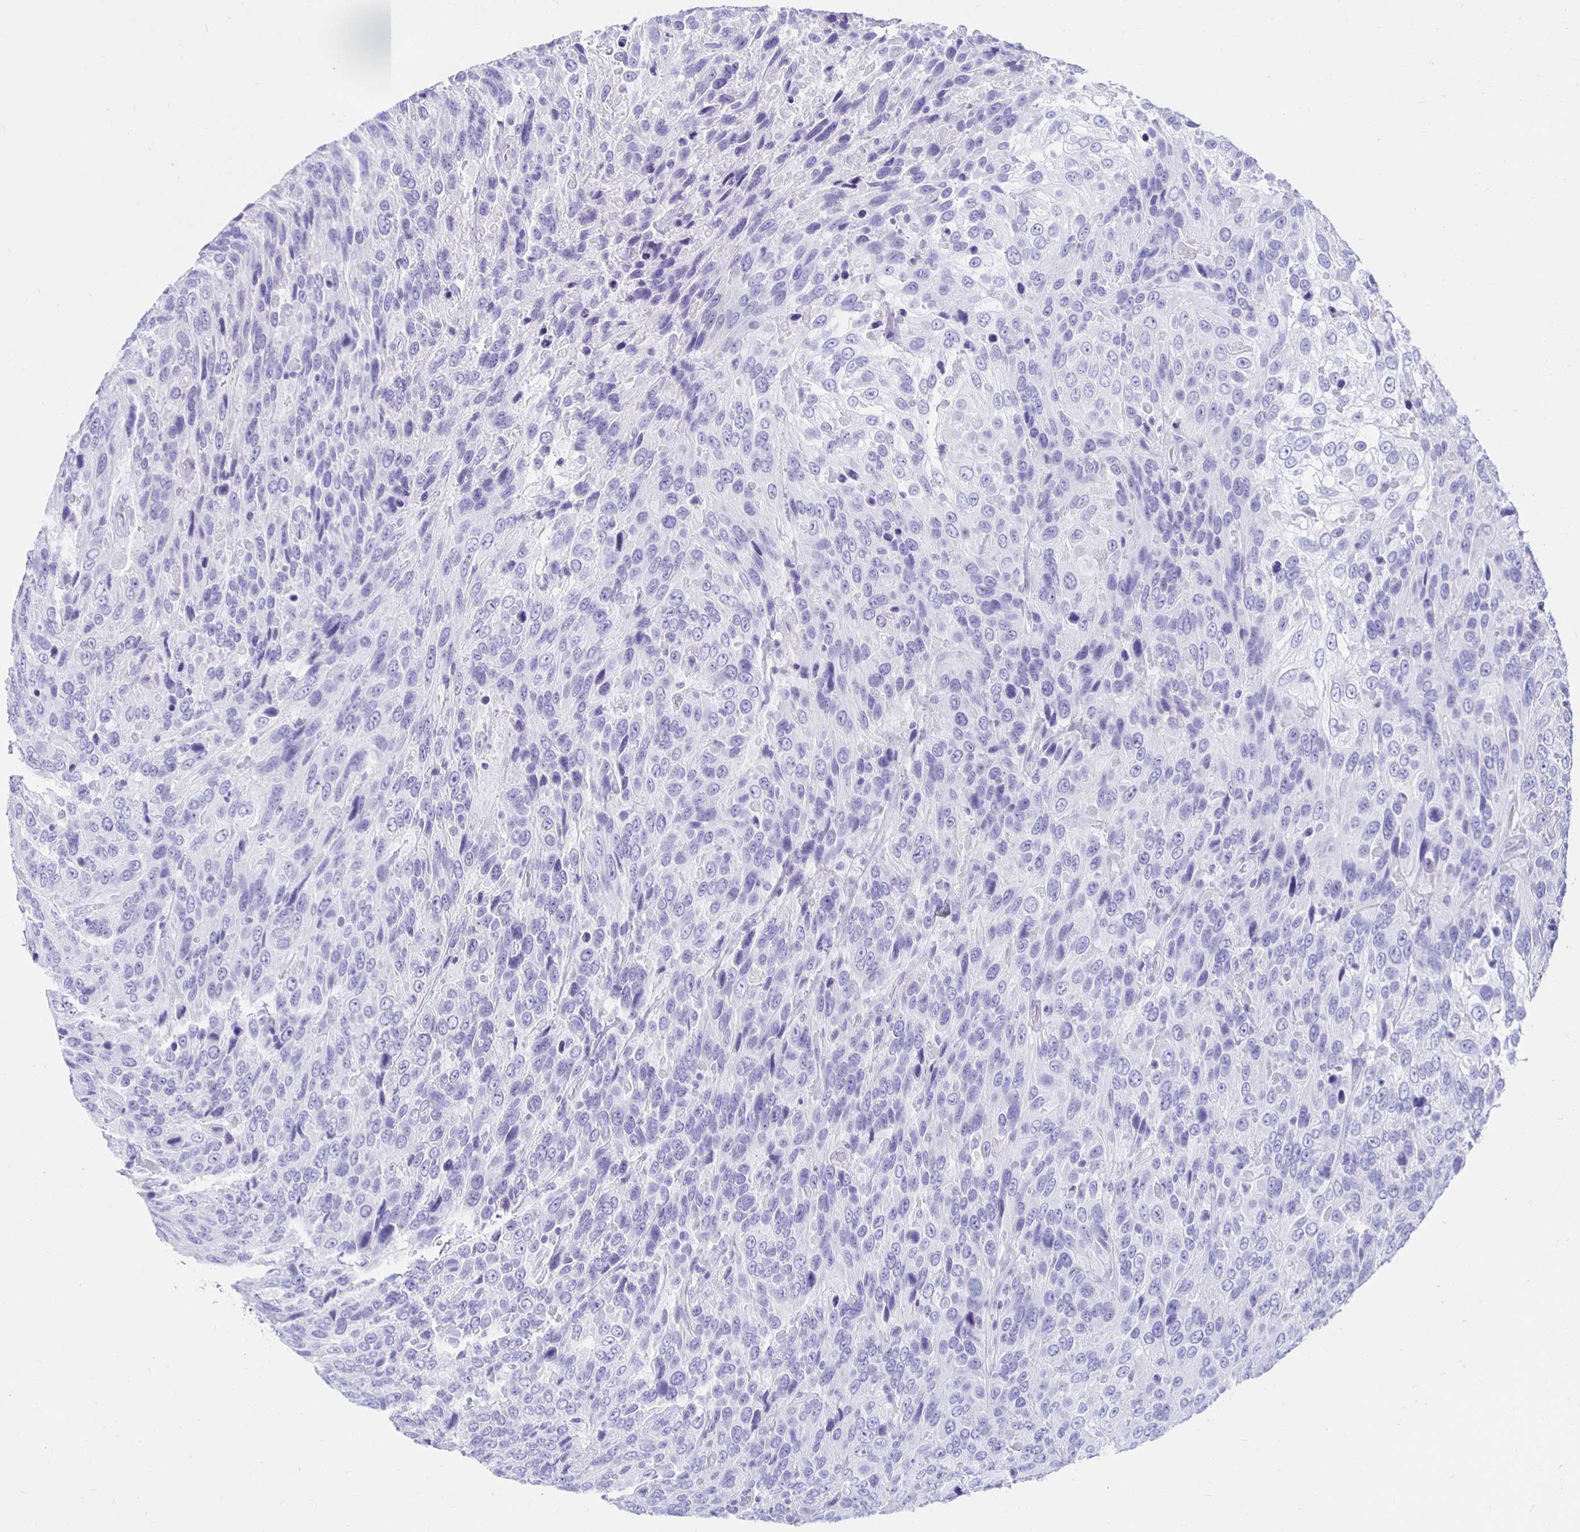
{"staining": {"intensity": "negative", "quantity": "none", "location": "none"}, "tissue": "urothelial cancer", "cell_type": "Tumor cells", "image_type": "cancer", "snomed": [{"axis": "morphology", "description": "Urothelial carcinoma, High grade"}, {"axis": "topography", "description": "Urinary bladder"}], "caption": "Tumor cells are negative for protein expression in human urothelial carcinoma (high-grade). The staining was performed using DAB (3,3'-diaminobenzidine) to visualize the protein expression in brown, while the nuclei were stained in blue with hematoxylin (Magnification: 20x).", "gene": "UMOD", "patient": {"sex": "female", "age": 70}}